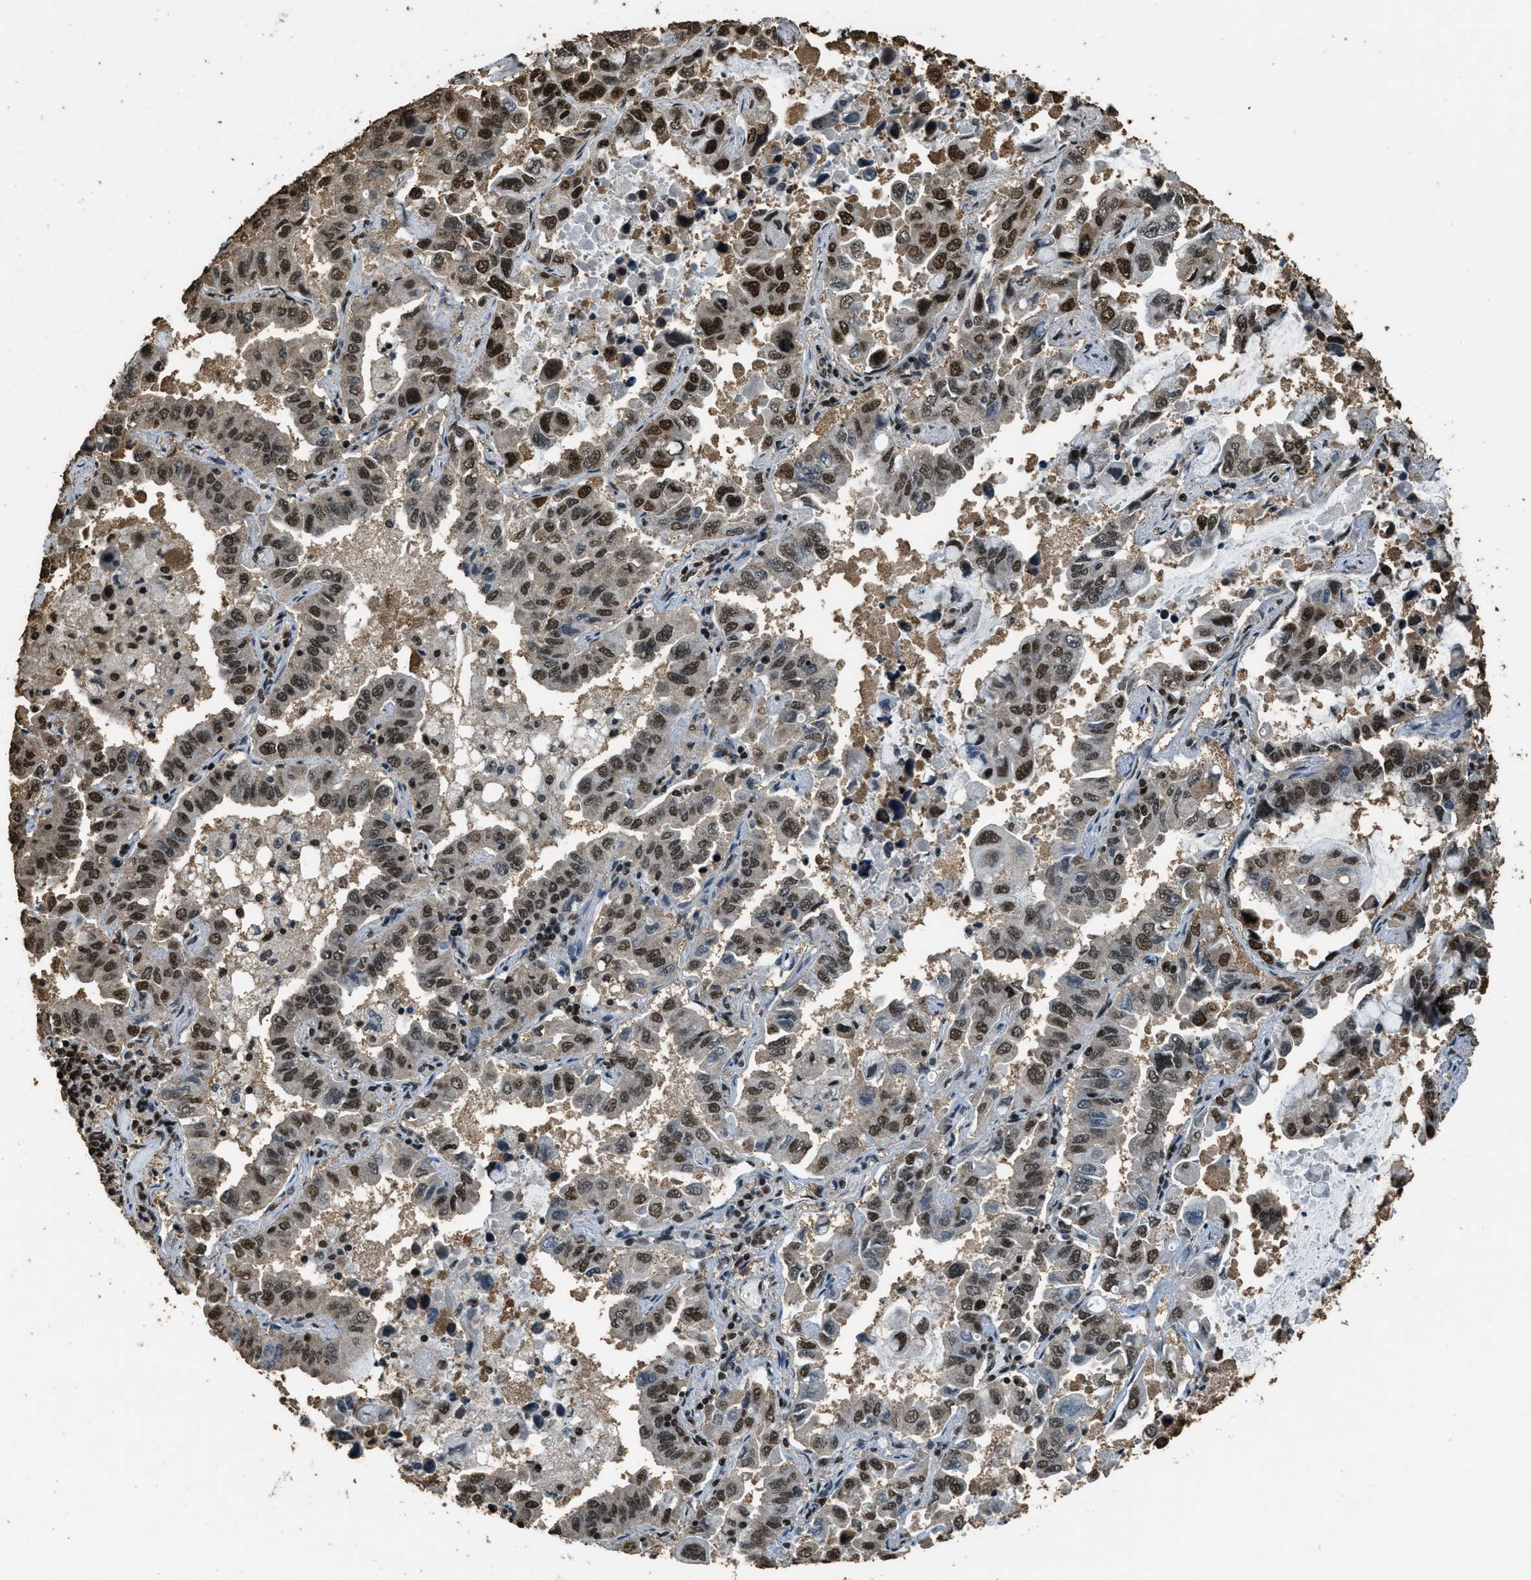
{"staining": {"intensity": "strong", "quantity": ">75%", "location": "nuclear"}, "tissue": "lung cancer", "cell_type": "Tumor cells", "image_type": "cancer", "snomed": [{"axis": "morphology", "description": "Adenocarcinoma, NOS"}, {"axis": "topography", "description": "Lung"}], "caption": "High-magnification brightfield microscopy of lung cancer (adenocarcinoma) stained with DAB (brown) and counterstained with hematoxylin (blue). tumor cells exhibit strong nuclear expression is seen in about>75% of cells. The protein is shown in brown color, while the nuclei are stained blue.", "gene": "MYB", "patient": {"sex": "male", "age": 64}}